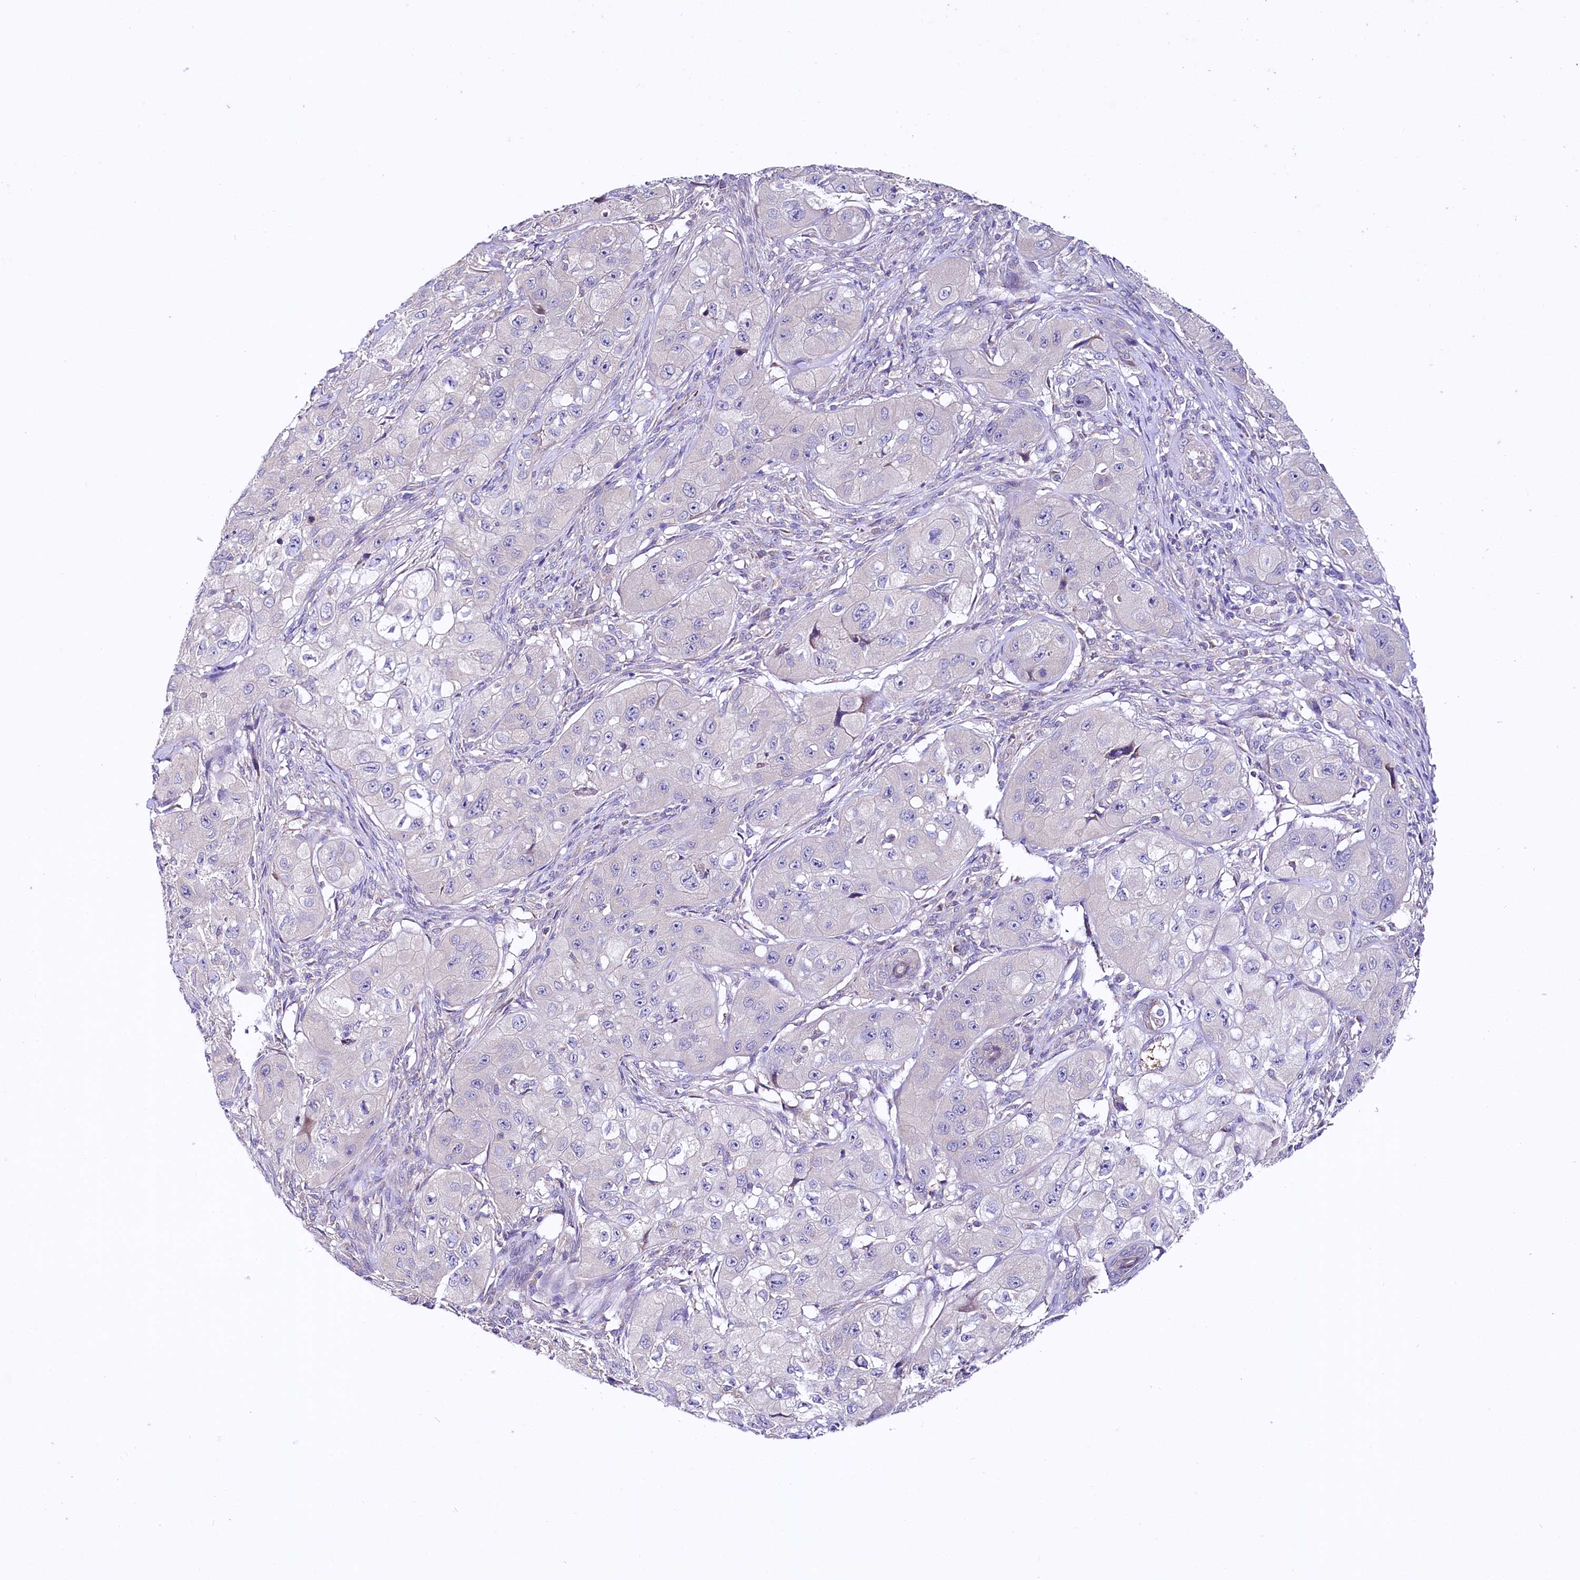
{"staining": {"intensity": "negative", "quantity": "none", "location": "none"}, "tissue": "skin cancer", "cell_type": "Tumor cells", "image_type": "cancer", "snomed": [{"axis": "morphology", "description": "Squamous cell carcinoma, NOS"}, {"axis": "topography", "description": "Skin"}, {"axis": "topography", "description": "Subcutis"}], "caption": "Tumor cells show no significant protein positivity in skin cancer (squamous cell carcinoma). The staining is performed using DAB brown chromogen with nuclei counter-stained in using hematoxylin.", "gene": "CEP295", "patient": {"sex": "male", "age": 73}}